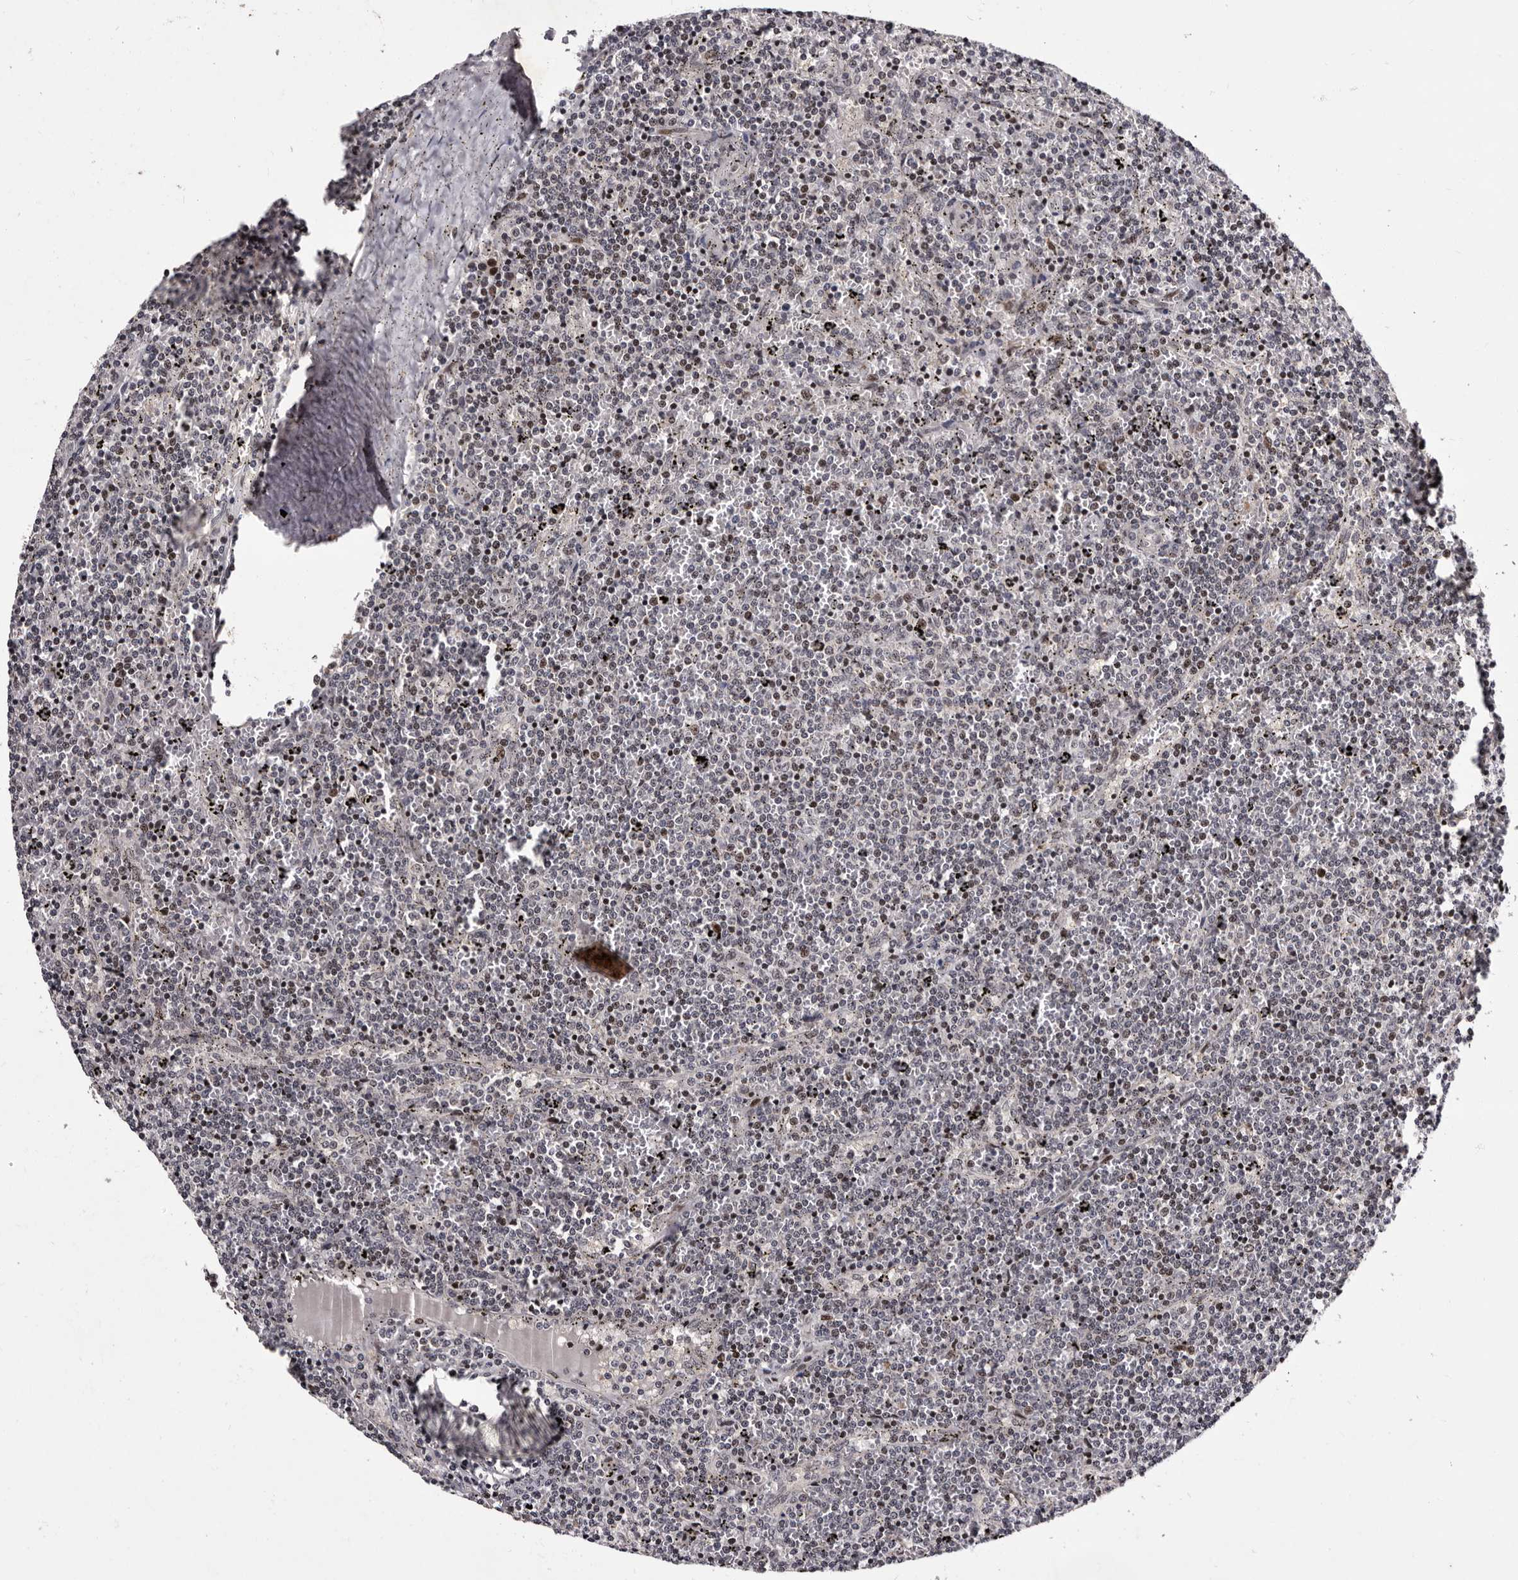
{"staining": {"intensity": "negative", "quantity": "none", "location": "none"}, "tissue": "lymphoma", "cell_type": "Tumor cells", "image_type": "cancer", "snomed": [{"axis": "morphology", "description": "Malignant lymphoma, non-Hodgkin's type, Low grade"}, {"axis": "topography", "description": "Spleen"}], "caption": "High power microscopy histopathology image of an immunohistochemistry photomicrograph of lymphoma, revealing no significant expression in tumor cells. (Stains: DAB (3,3'-diaminobenzidine) IHC with hematoxylin counter stain, Microscopy: brightfield microscopy at high magnification).", "gene": "TNKS", "patient": {"sex": "female", "age": 50}}